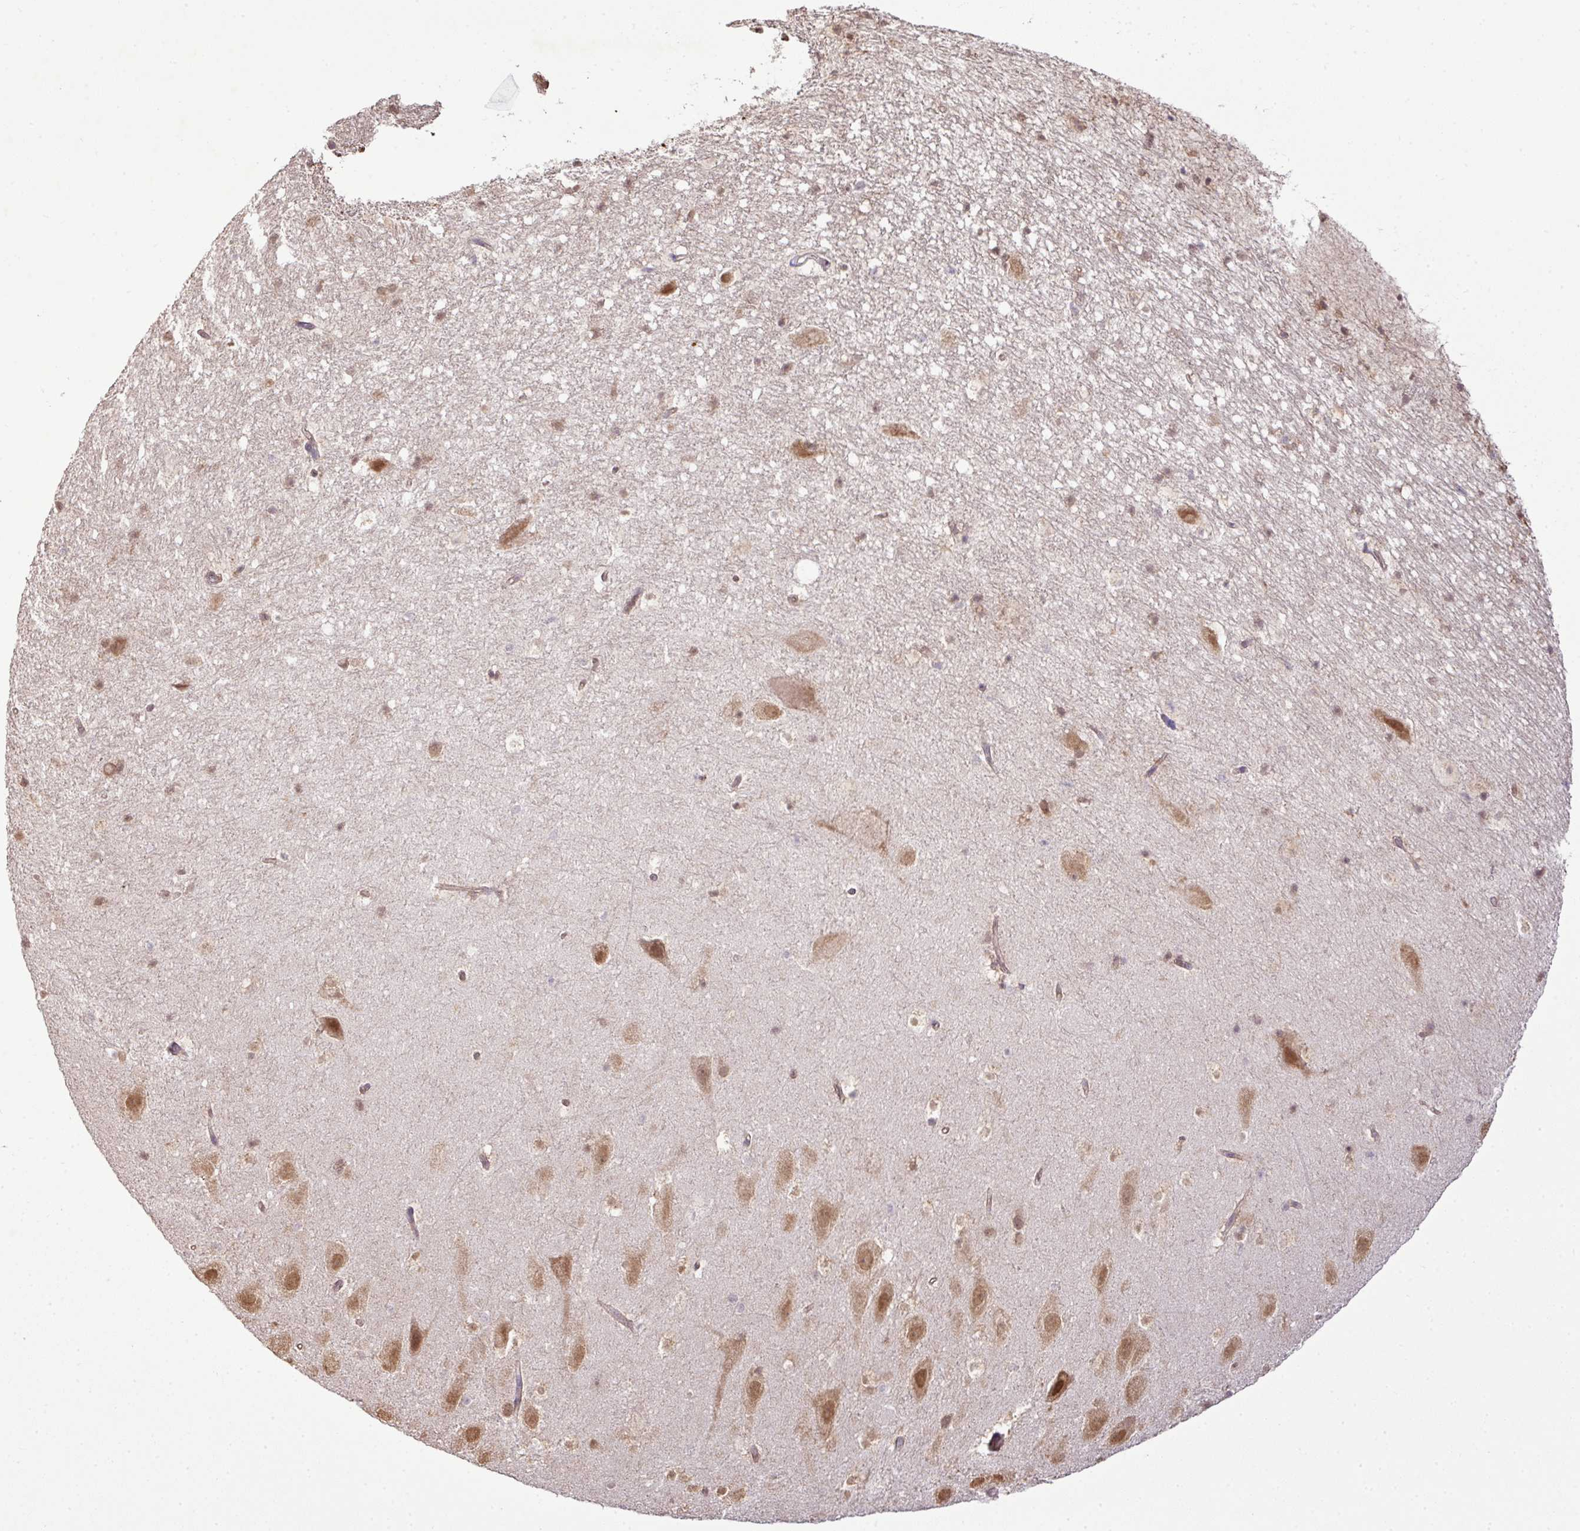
{"staining": {"intensity": "weak", "quantity": "<25%", "location": "cytoplasmic/membranous,nuclear"}, "tissue": "hippocampus", "cell_type": "Glial cells", "image_type": "normal", "snomed": [{"axis": "morphology", "description": "Normal tissue, NOS"}, {"axis": "topography", "description": "Hippocampus"}], "caption": "This is an immunohistochemistry micrograph of normal human hippocampus. There is no staining in glial cells.", "gene": "DNAAF4", "patient": {"sex": "male", "age": 37}}